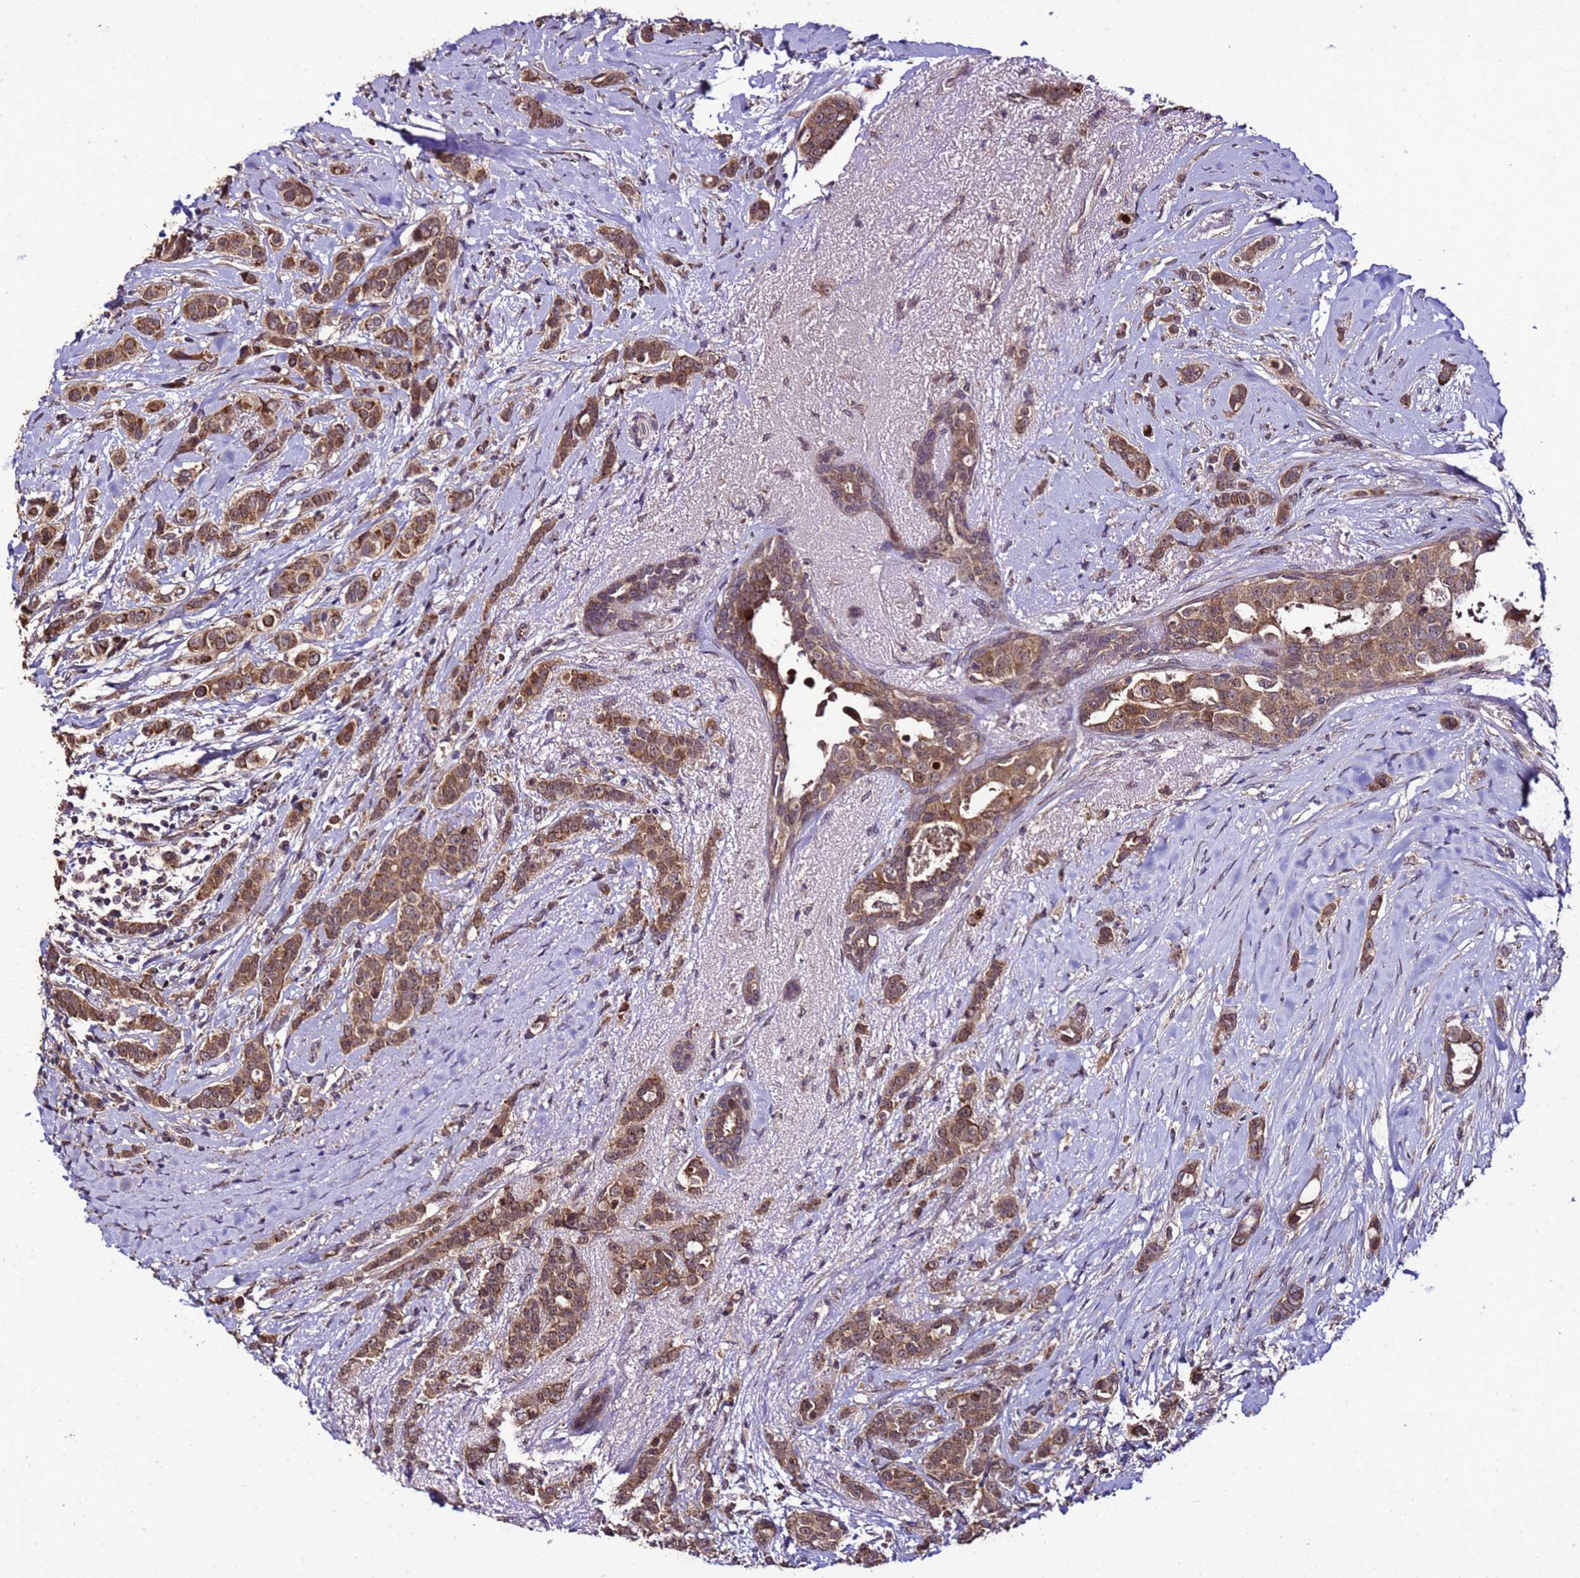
{"staining": {"intensity": "moderate", "quantity": ">75%", "location": "cytoplasmic/membranous"}, "tissue": "breast cancer", "cell_type": "Tumor cells", "image_type": "cancer", "snomed": [{"axis": "morphology", "description": "Lobular carcinoma"}, {"axis": "topography", "description": "Breast"}], "caption": "Immunohistochemical staining of breast cancer (lobular carcinoma) shows medium levels of moderate cytoplasmic/membranous protein positivity in approximately >75% of tumor cells. (DAB IHC with brightfield microscopy, high magnification).", "gene": "ZNF329", "patient": {"sex": "female", "age": 51}}